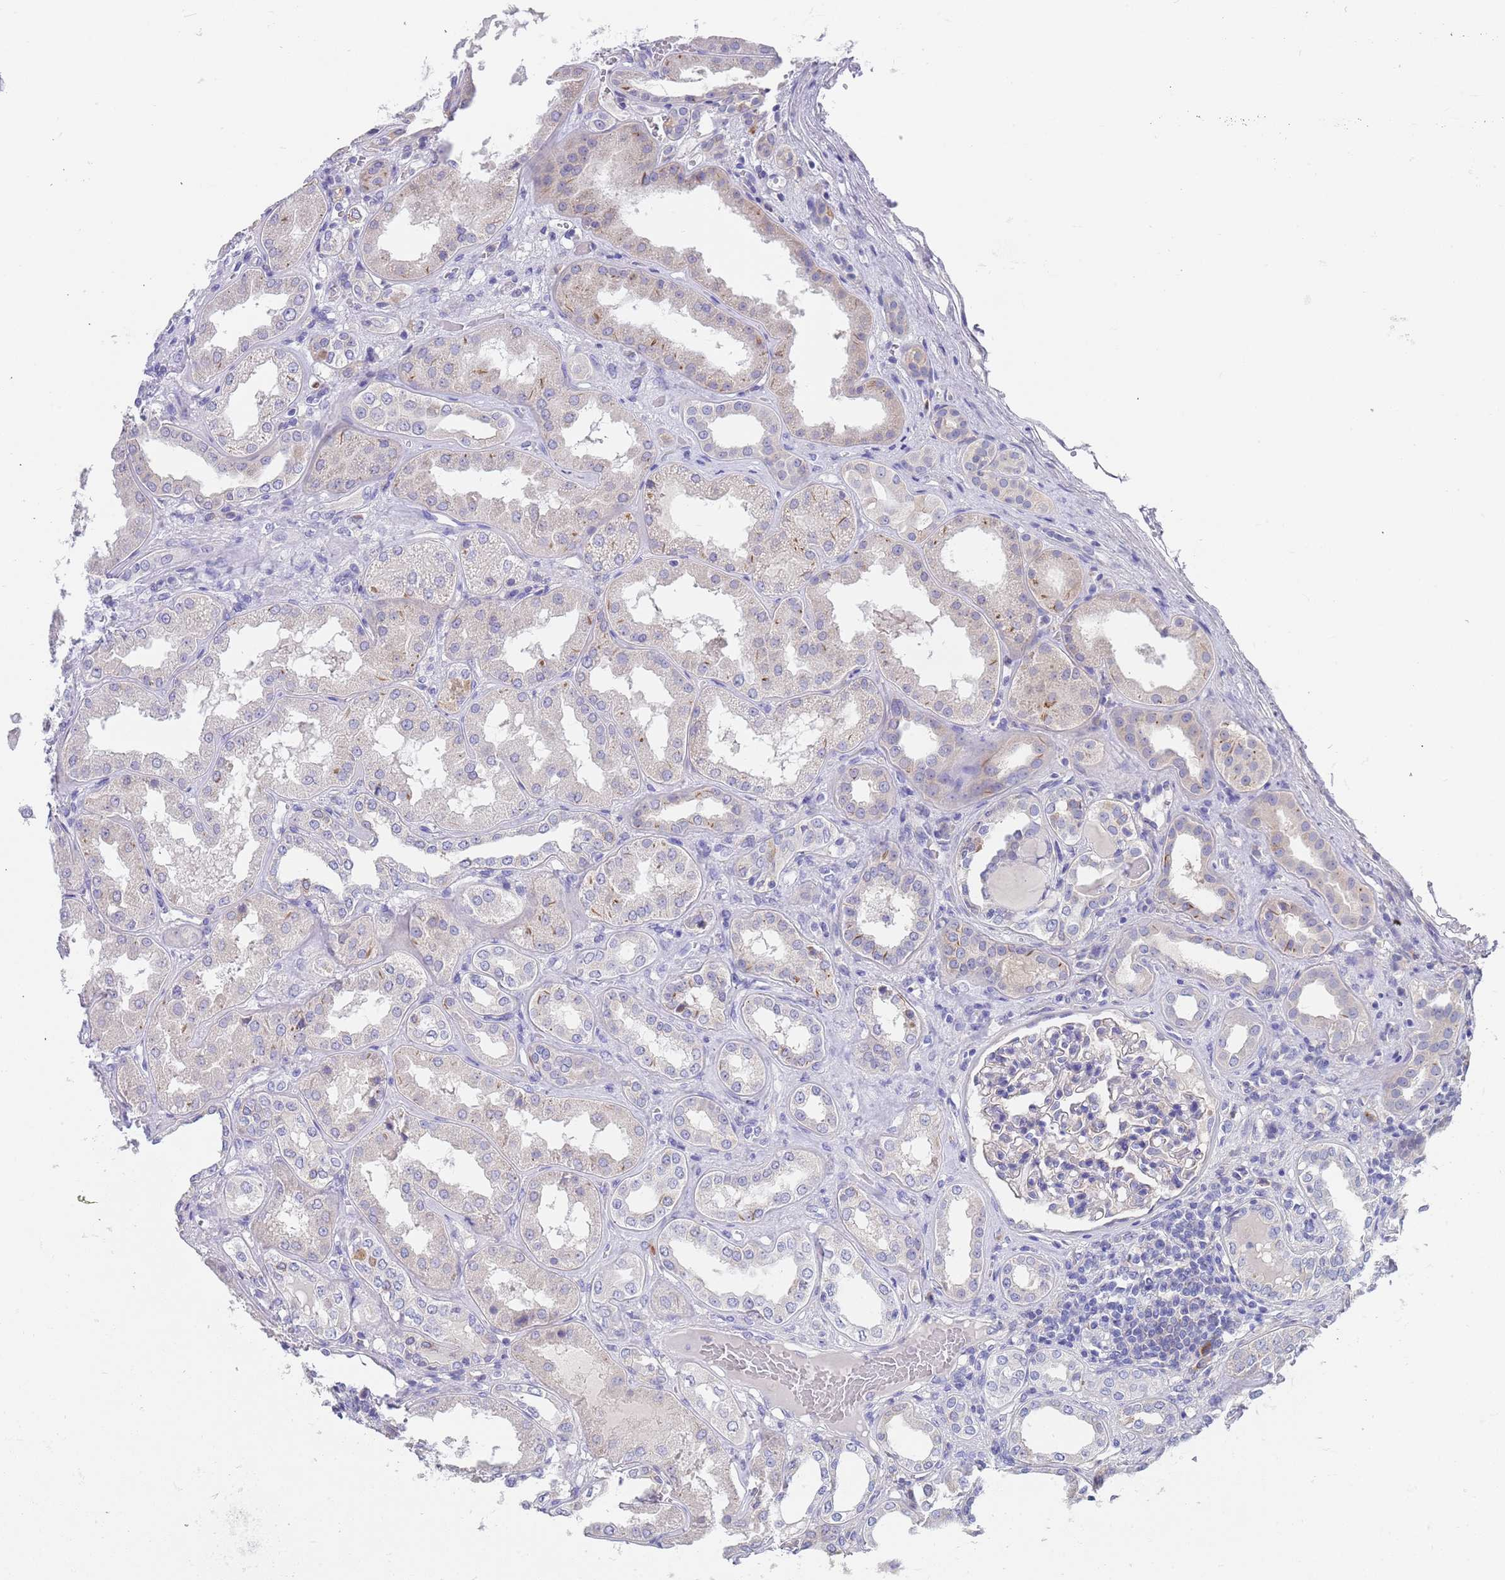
{"staining": {"intensity": "negative", "quantity": "none", "location": "none"}, "tissue": "kidney", "cell_type": "Cells in glomeruli", "image_type": "normal", "snomed": [{"axis": "morphology", "description": "Normal tissue, NOS"}, {"axis": "topography", "description": "Kidney"}], "caption": "Immunohistochemistry (IHC) of normal human kidney shows no positivity in cells in glomeruli.", "gene": "TYW1B", "patient": {"sex": "female", "age": 56}}